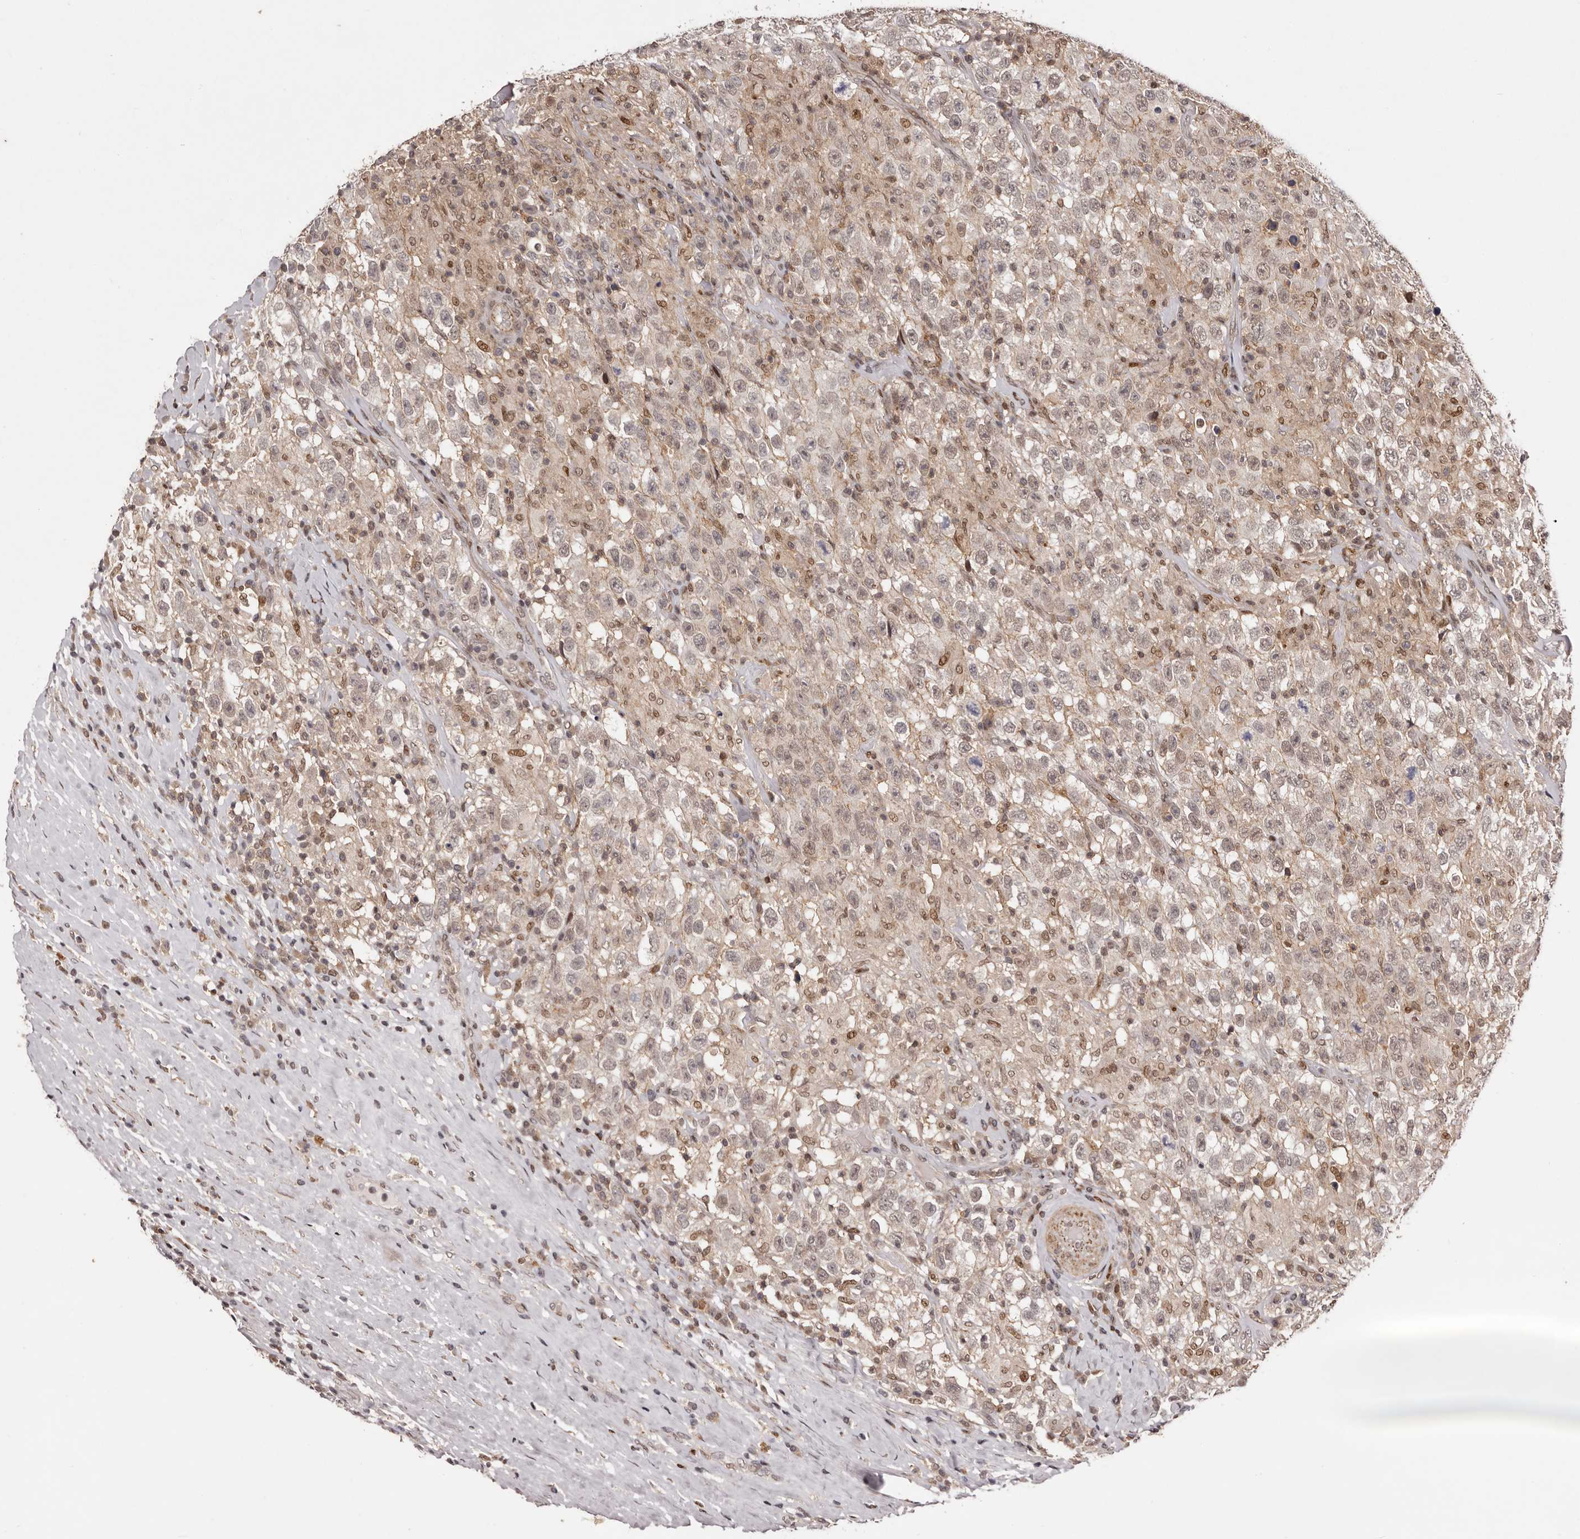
{"staining": {"intensity": "weak", "quantity": "25%-75%", "location": "cytoplasmic/membranous,nuclear"}, "tissue": "testis cancer", "cell_type": "Tumor cells", "image_type": "cancer", "snomed": [{"axis": "morphology", "description": "Seminoma, NOS"}, {"axis": "topography", "description": "Testis"}], "caption": "Testis seminoma stained with immunohistochemistry exhibits weak cytoplasmic/membranous and nuclear positivity in approximately 25%-75% of tumor cells. Immunohistochemistry stains the protein of interest in brown and the nuclei are stained blue.", "gene": "FBXO5", "patient": {"sex": "male", "age": 41}}